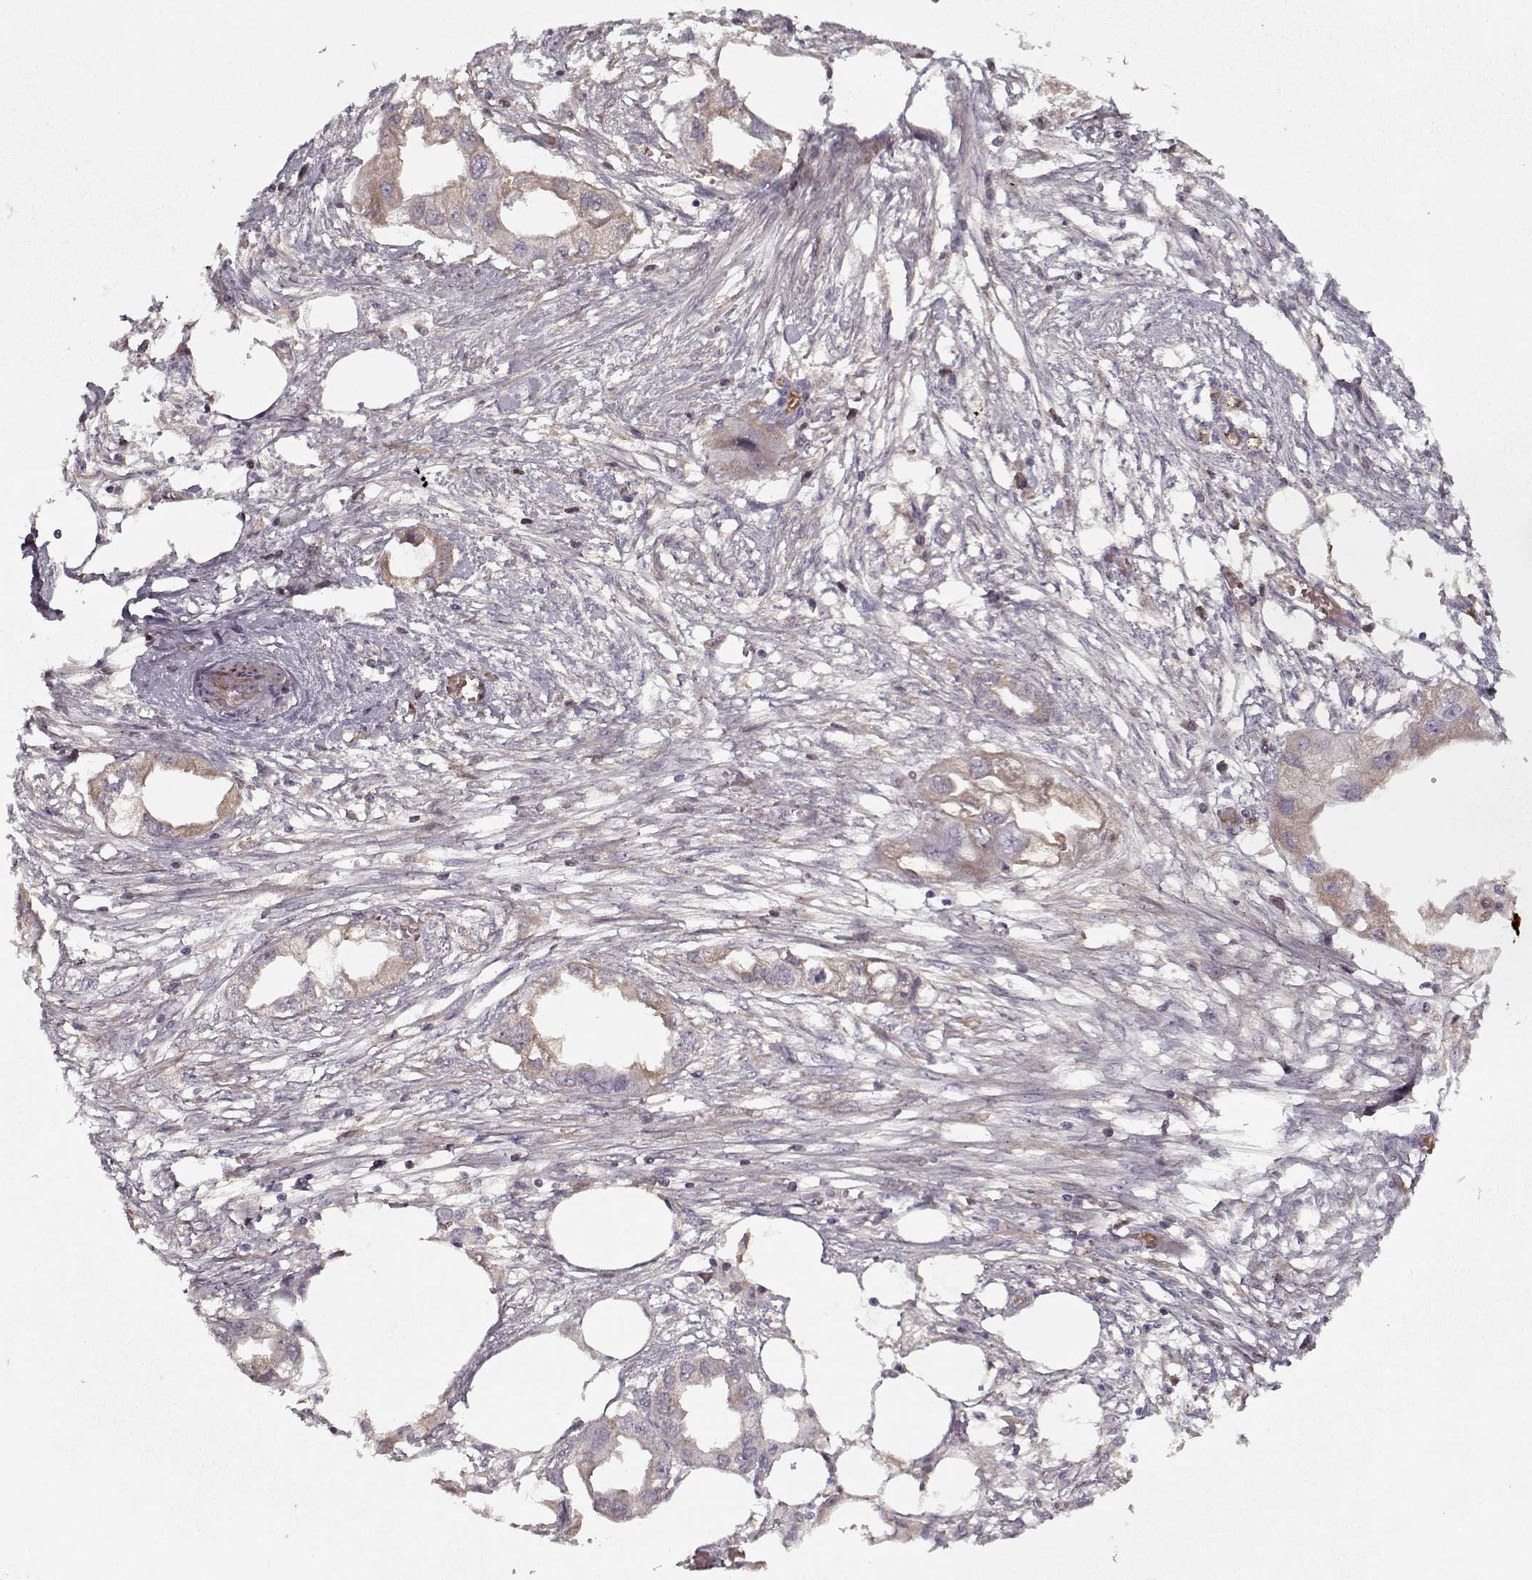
{"staining": {"intensity": "weak", "quantity": "25%-75%", "location": "cytoplasmic/membranous"}, "tissue": "endometrial cancer", "cell_type": "Tumor cells", "image_type": "cancer", "snomed": [{"axis": "morphology", "description": "Adenocarcinoma, NOS"}, {"axis": "morphology", "description": "Adenocarcinoma, metastatic, NOS"}, {"axis": "topography", "description": "Adipose tissue"}, {"axis": "topography", "description": "Endometrium"}], "caption": "High-power microscopy captured an IHC image of endometrial cancer, revealing weak cytoplasmic/membranous positivity in about 25%-75% of tumor cells.", "gene": "AFM", "patient": {"sex": "female", "age": 67}}